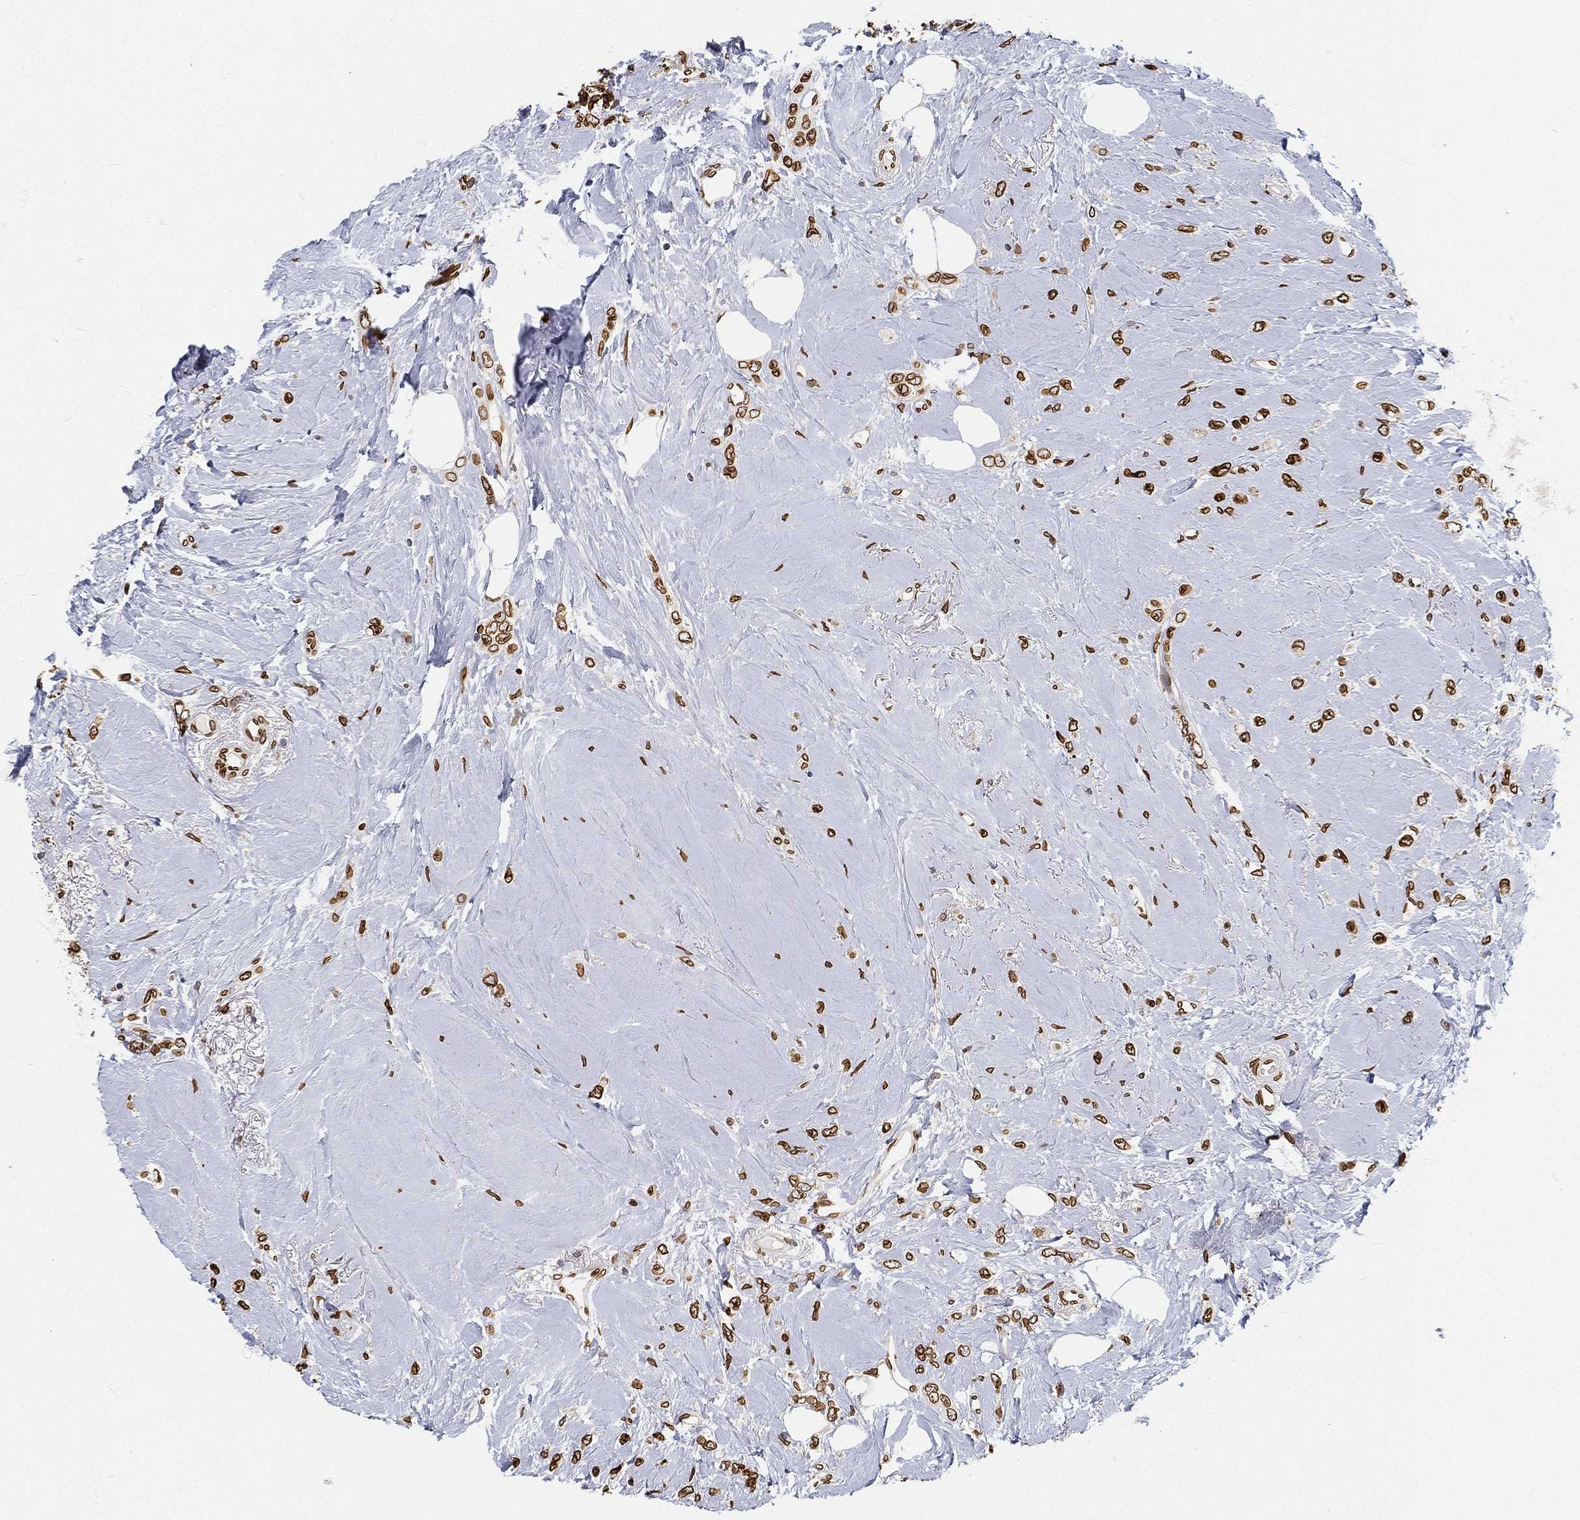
{"staining": {"intensity": "strong", "quantity": ">75%", "location": "cytoplasmic/membranous,nuclear"}, "tissue": "breast cancer", "cell_type": "Tumor cells", "image_type": "cancer", "snomed": [{"axis": "morphology", "description": "Lobular carcinoma"}, {"axis": "topography", "description": "Breast"}], "caption": "The immunohistochemical stain labels strong cytoplasmic/membranous and nuclear positivity in tumor cells of breast cancer tissue. The protein of interest is shown in brown color, while the nuclei are stained blue.", "gene": "PALB2", "patient": {"sex": "female", "age": 66}}